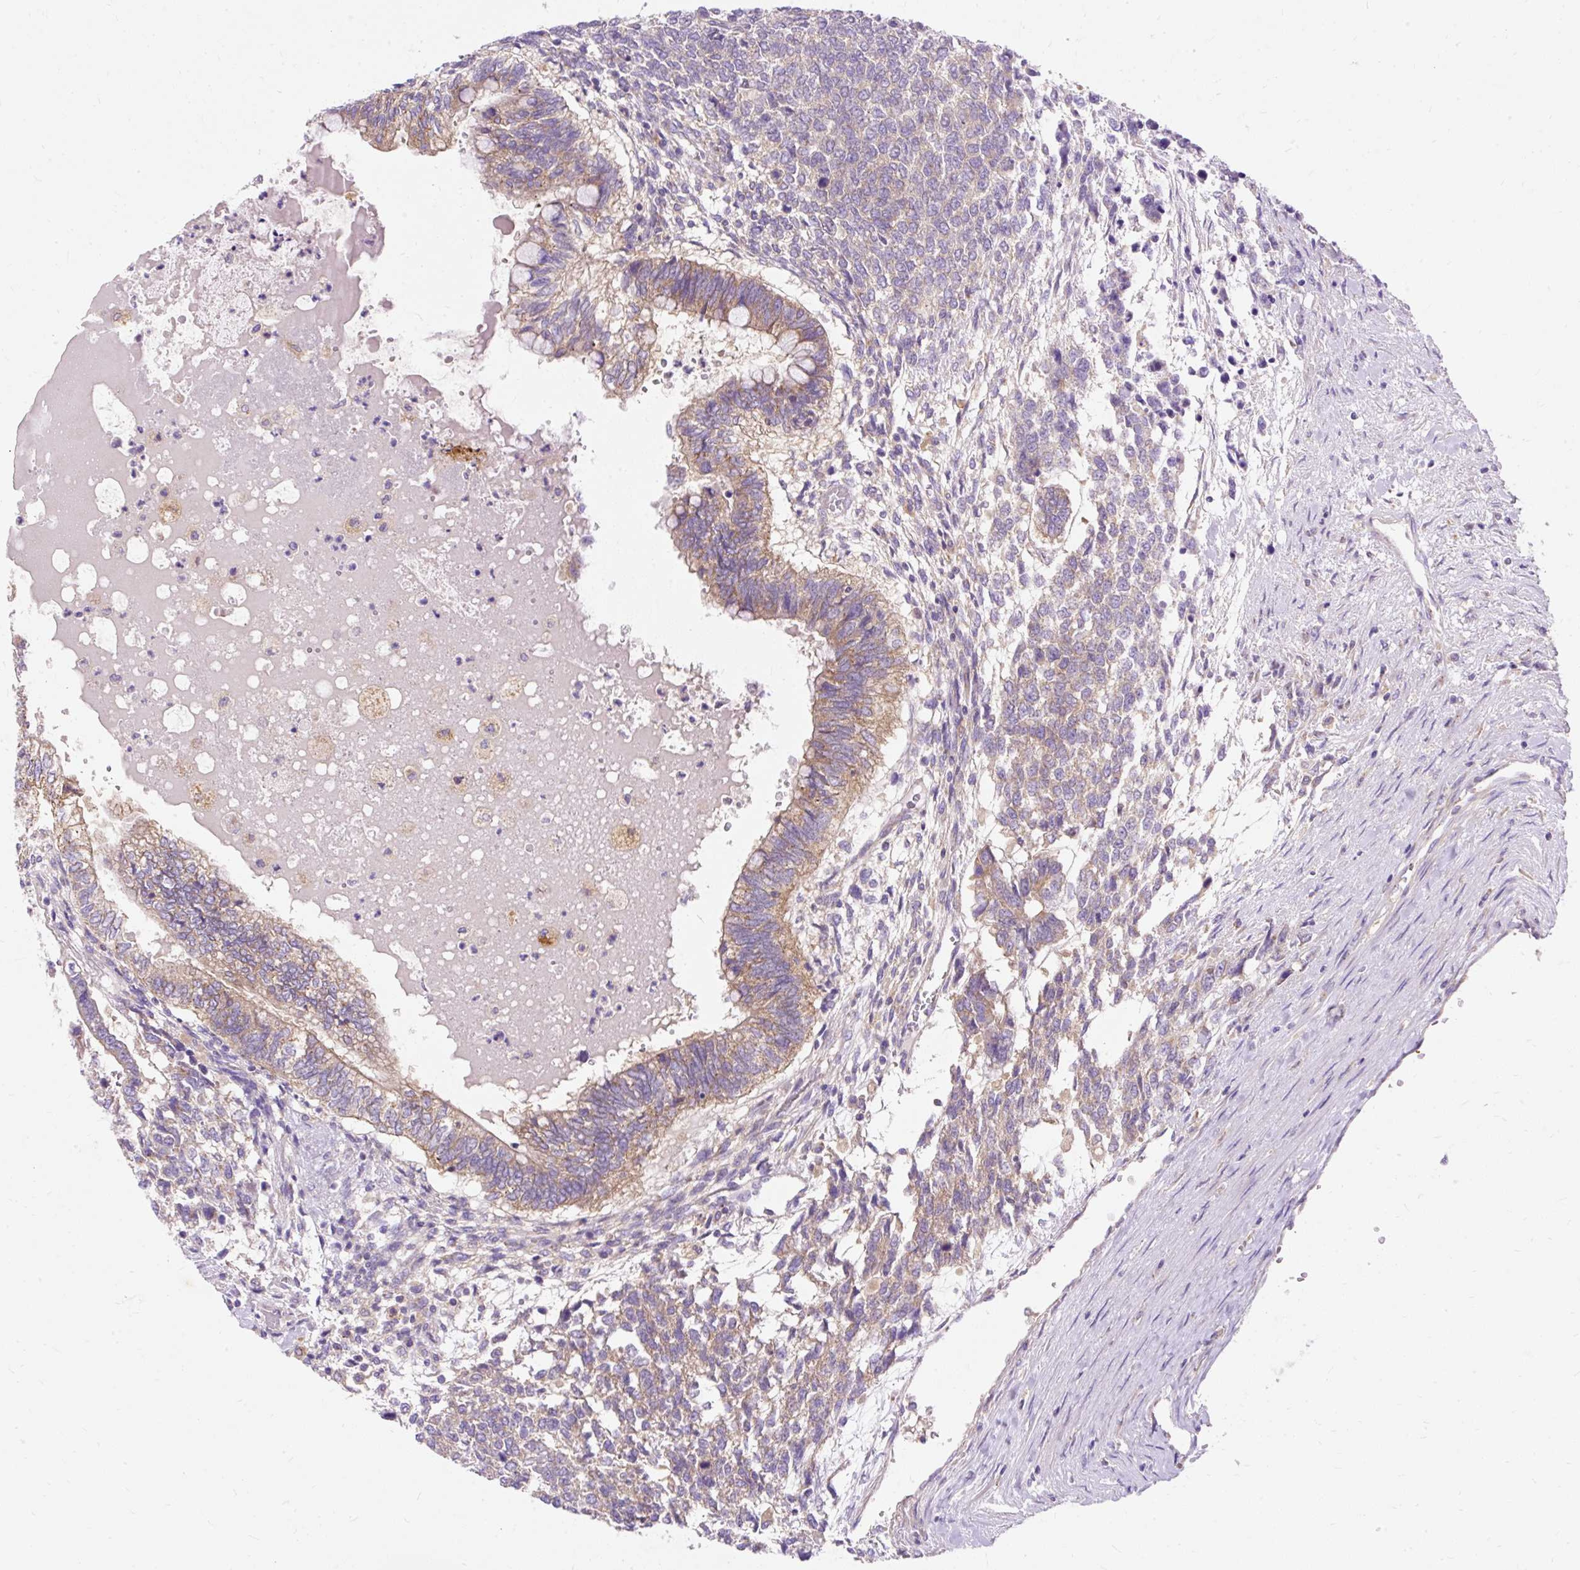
{"staining": {"intensity": "moderate", "quantity": "25%-75%", "location": "cytoplasmic/membranous"}, "tissue": "testis cancer", "cell_type": "Tumor cells", "image_type": "cancer", "snomed": [{"axis": "morphology", "description": "Carcinoma, Embryonal, NOS"}, {"axis": "topography", "description": "Testis"}], "caption": "Moderate cytoplasmic/membranous positivity for a protein is present in about 25%-75% of tumor cells of testis embryonal carcinoma using immunohistochemistry.", "gene": "OR4K15", "patient": {"sex": "male", "age": 23}}